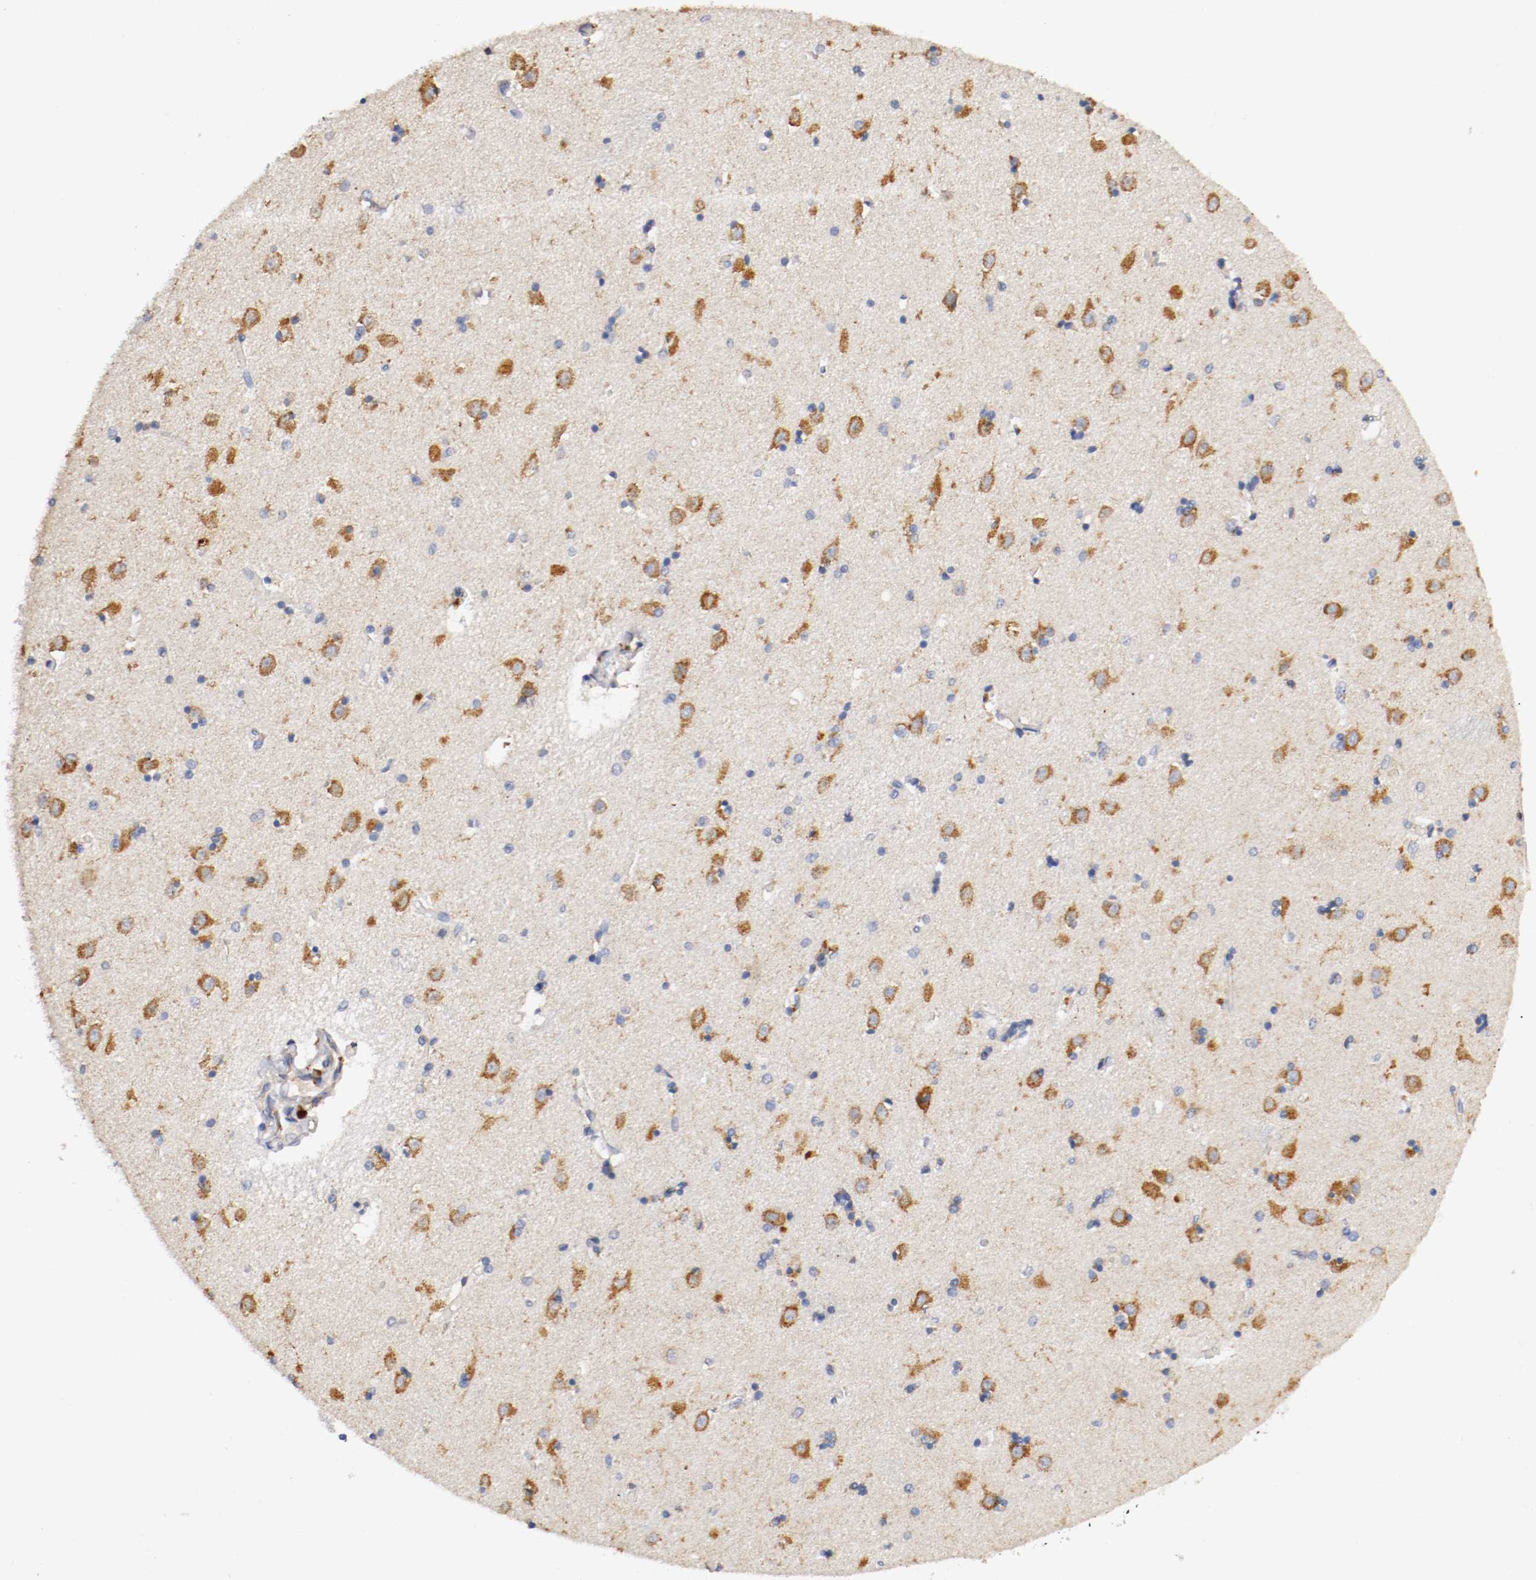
{"staining": {"intensity": "negative", "quantity": "none", "location": "none"}, "tissue": "caudate", "cell_type": "Glial cells", "image_type": "normal", "snomed": [{"axis": "morphology", "description": "Normal tissue, NOS"}, {"axis": "topography", "description": "Lateral ventricle wall"}], "caption": "Immunohistochemistry (IHC) image of normal human caudate stained for a protein (brown), which exhibits no expression in glial cells.", "gene": "TRAF2", "patient": {"sex": "female", "age": 54}}